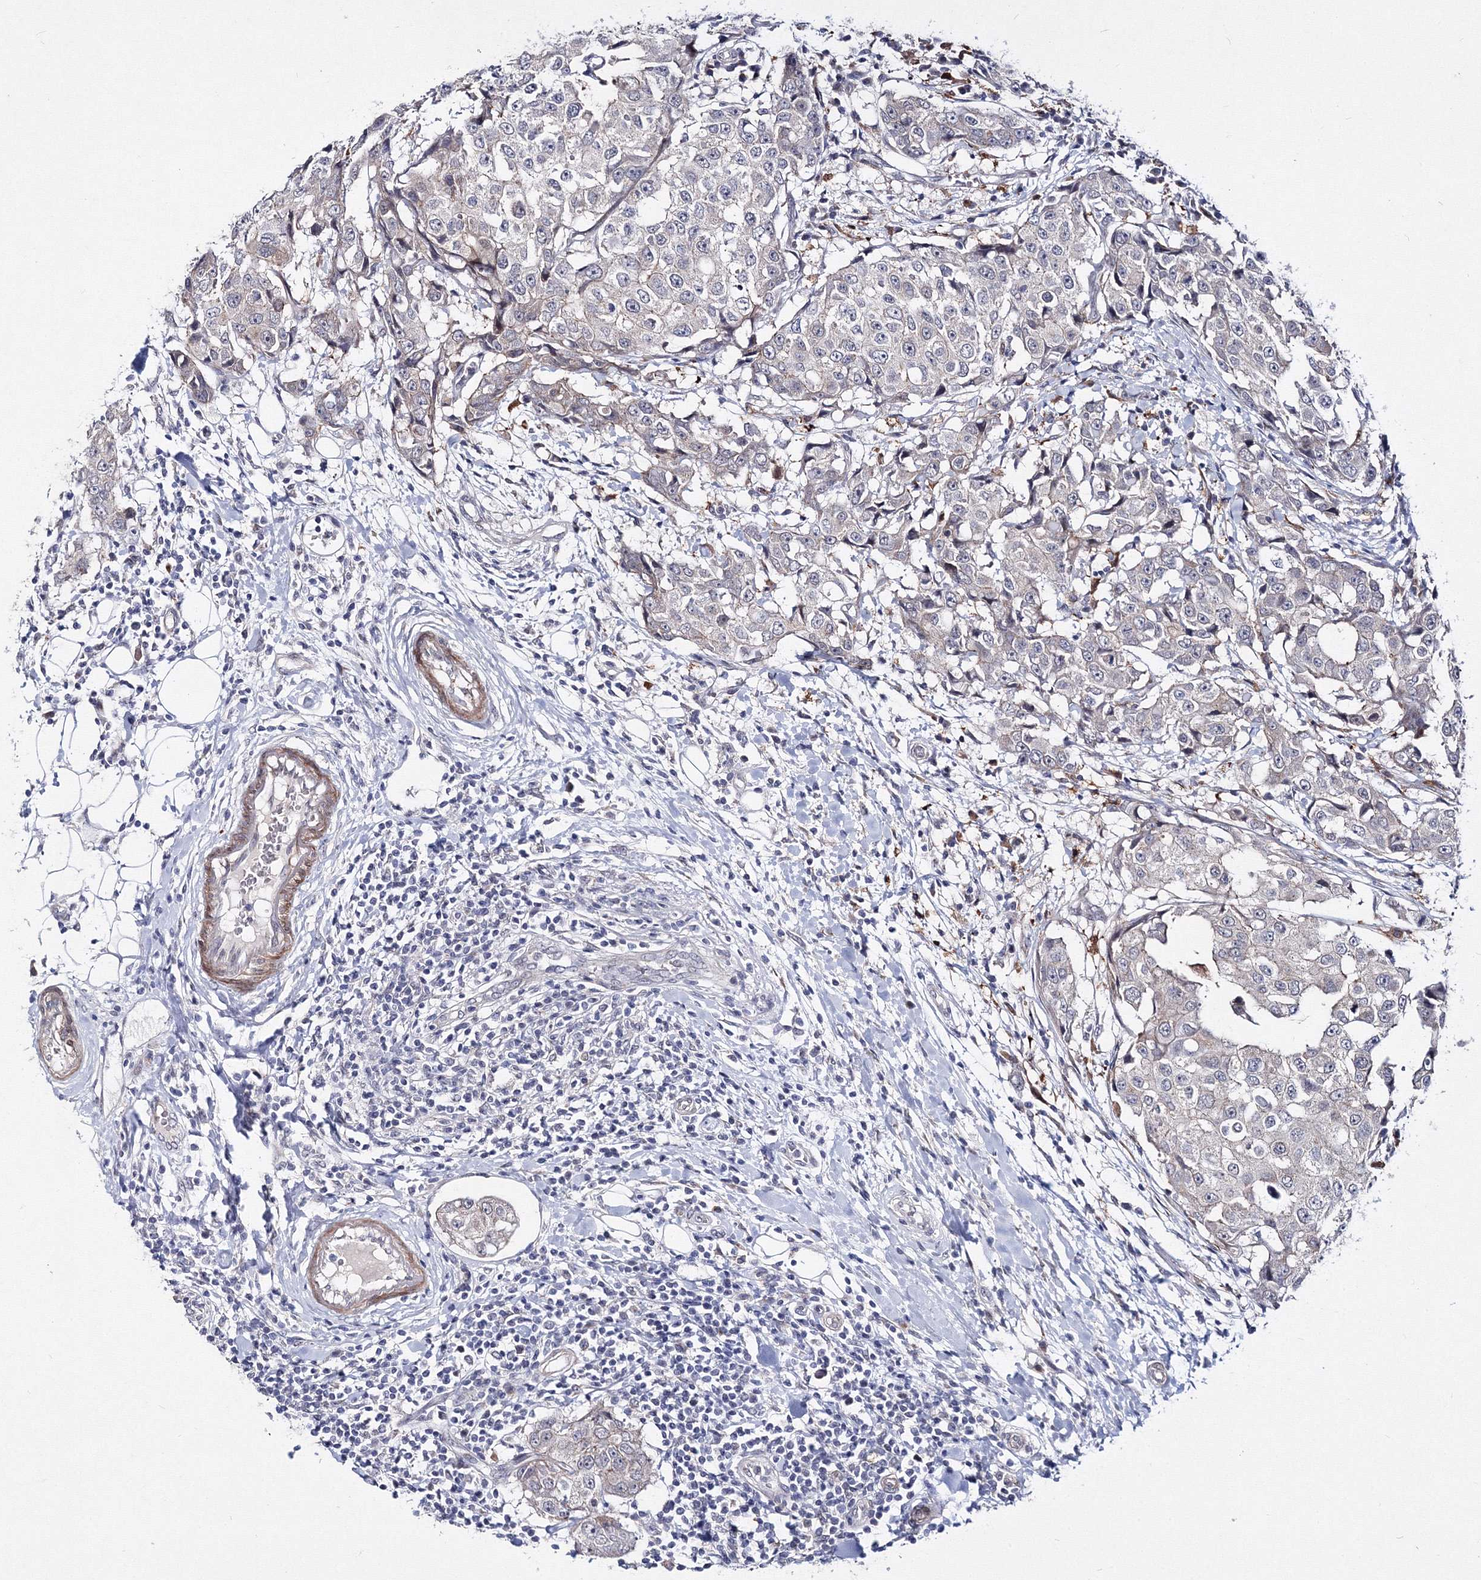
{"staining": {"intensity": "negative", "quantity": "none", "location": "none"}, "tissue": "breast cancer", "cell_type": "Tumor cells", "image_type": "cancer", "snomed": [{"axis": "morphology", "description": "Duct carcinoma"}, {"axis": "topography", "description": "Breast"}], "caption": "Protein analysis of breast cancer exhibits no significant expression in tumor cells.", "gene": "C11orf52", "patient": {"sex": "female", "age": 27}}